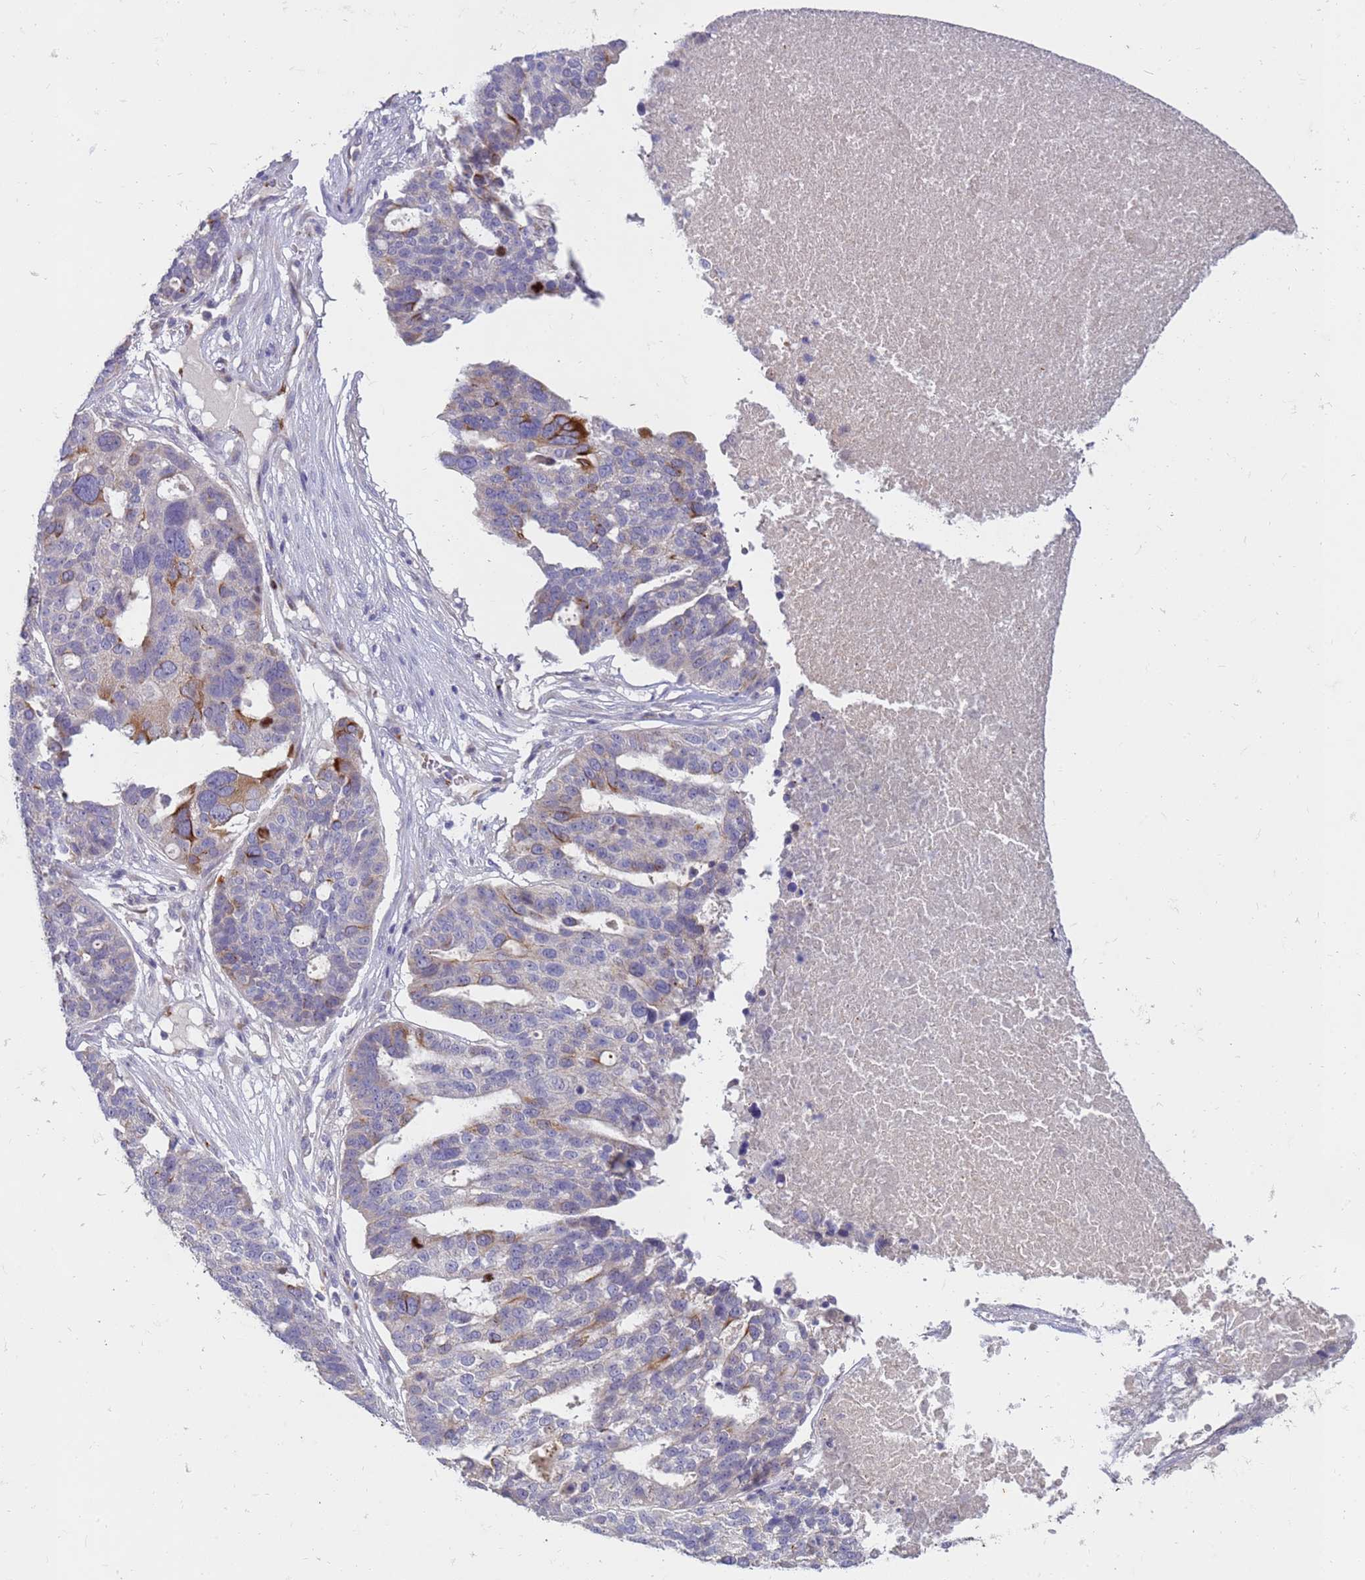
{"staining": {"intensity": "strong", "quantity": "<25%", "location": "cytoplasmic/membranous"}, "tissue": "ovarian cancer", "cell_type": "Tumor cells", "image_type": "cancer", "snomed": [{"axis": "morphology", "description": "Cystadenocarcinoma, serous, NOS"}, {"axis": "topography", "description": "Ovary"}], "caption": "Immunohistochemistry (IHC) (DAB) staining of human ovarian cancer exhibits strong cytoplasmic/membranous protein positivity in about <25% of tumor cells. The staining was performed using DAB (3,3'-diaminobenzidine), with brown indicating positive protein expression. Nuclei are stained blue with hematoxylin.", "gene": "NMUR2", "patient": {"sex": "female", "age": 59}}